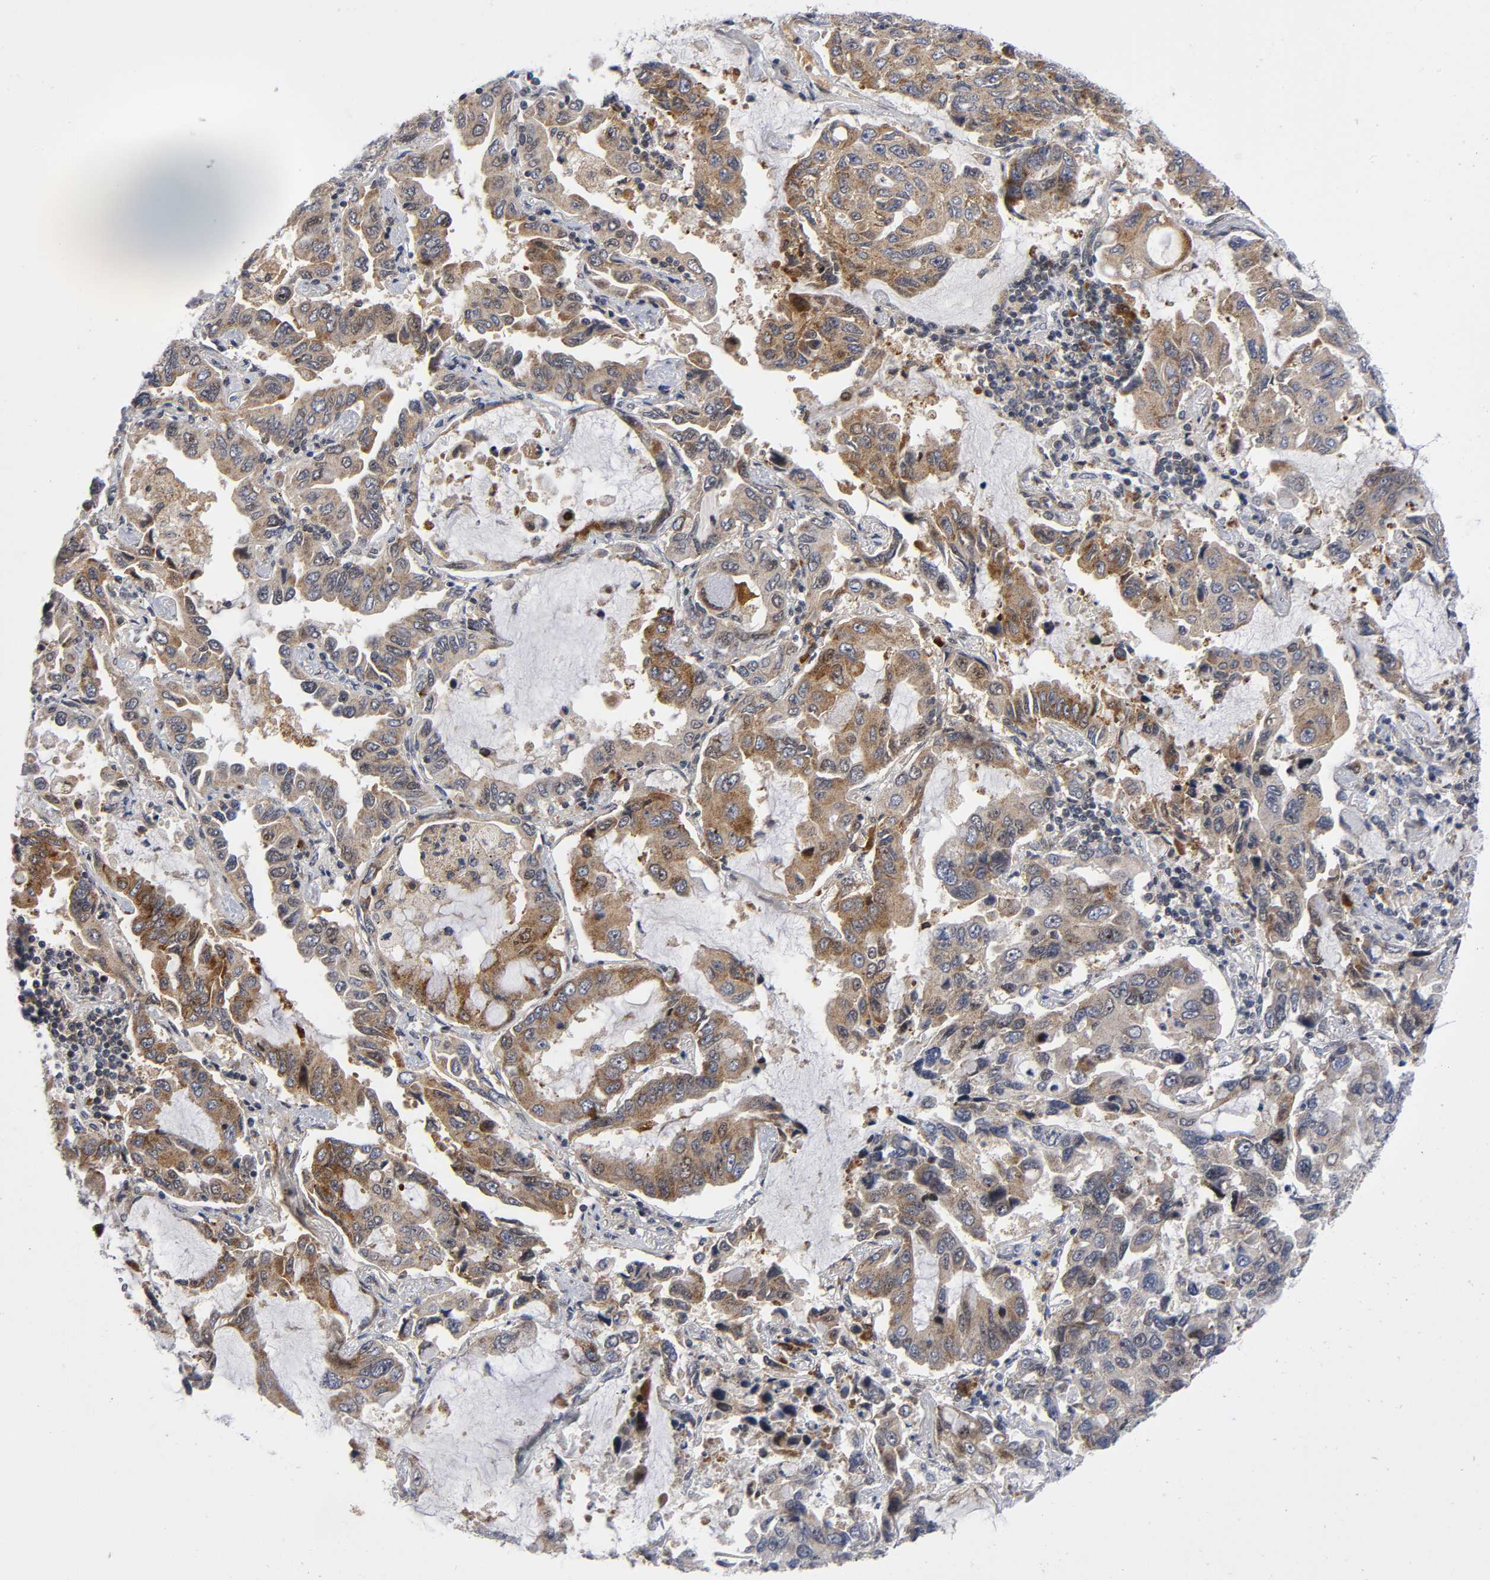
{"staining": {"intensity": "moderate", "quantity": ">75%", "location": "cytoplasmic/membranous"}, "tissue": "lung cancer", "cell_type": "Tumor cells", "image_type": "cancer", "snomed": [{"axis": "morphology", "description": "Adenocarcinoma, NOS"}, {"axis": "topography", "description": "Lung"}], "caption": "Moderate cytoplasmic/membranous staining is identified in about >75% of tumor cells in lung cancer (adenocarcinoma).", "gene": "EIF5", "patient": {"sex": "male", "age": 64}}